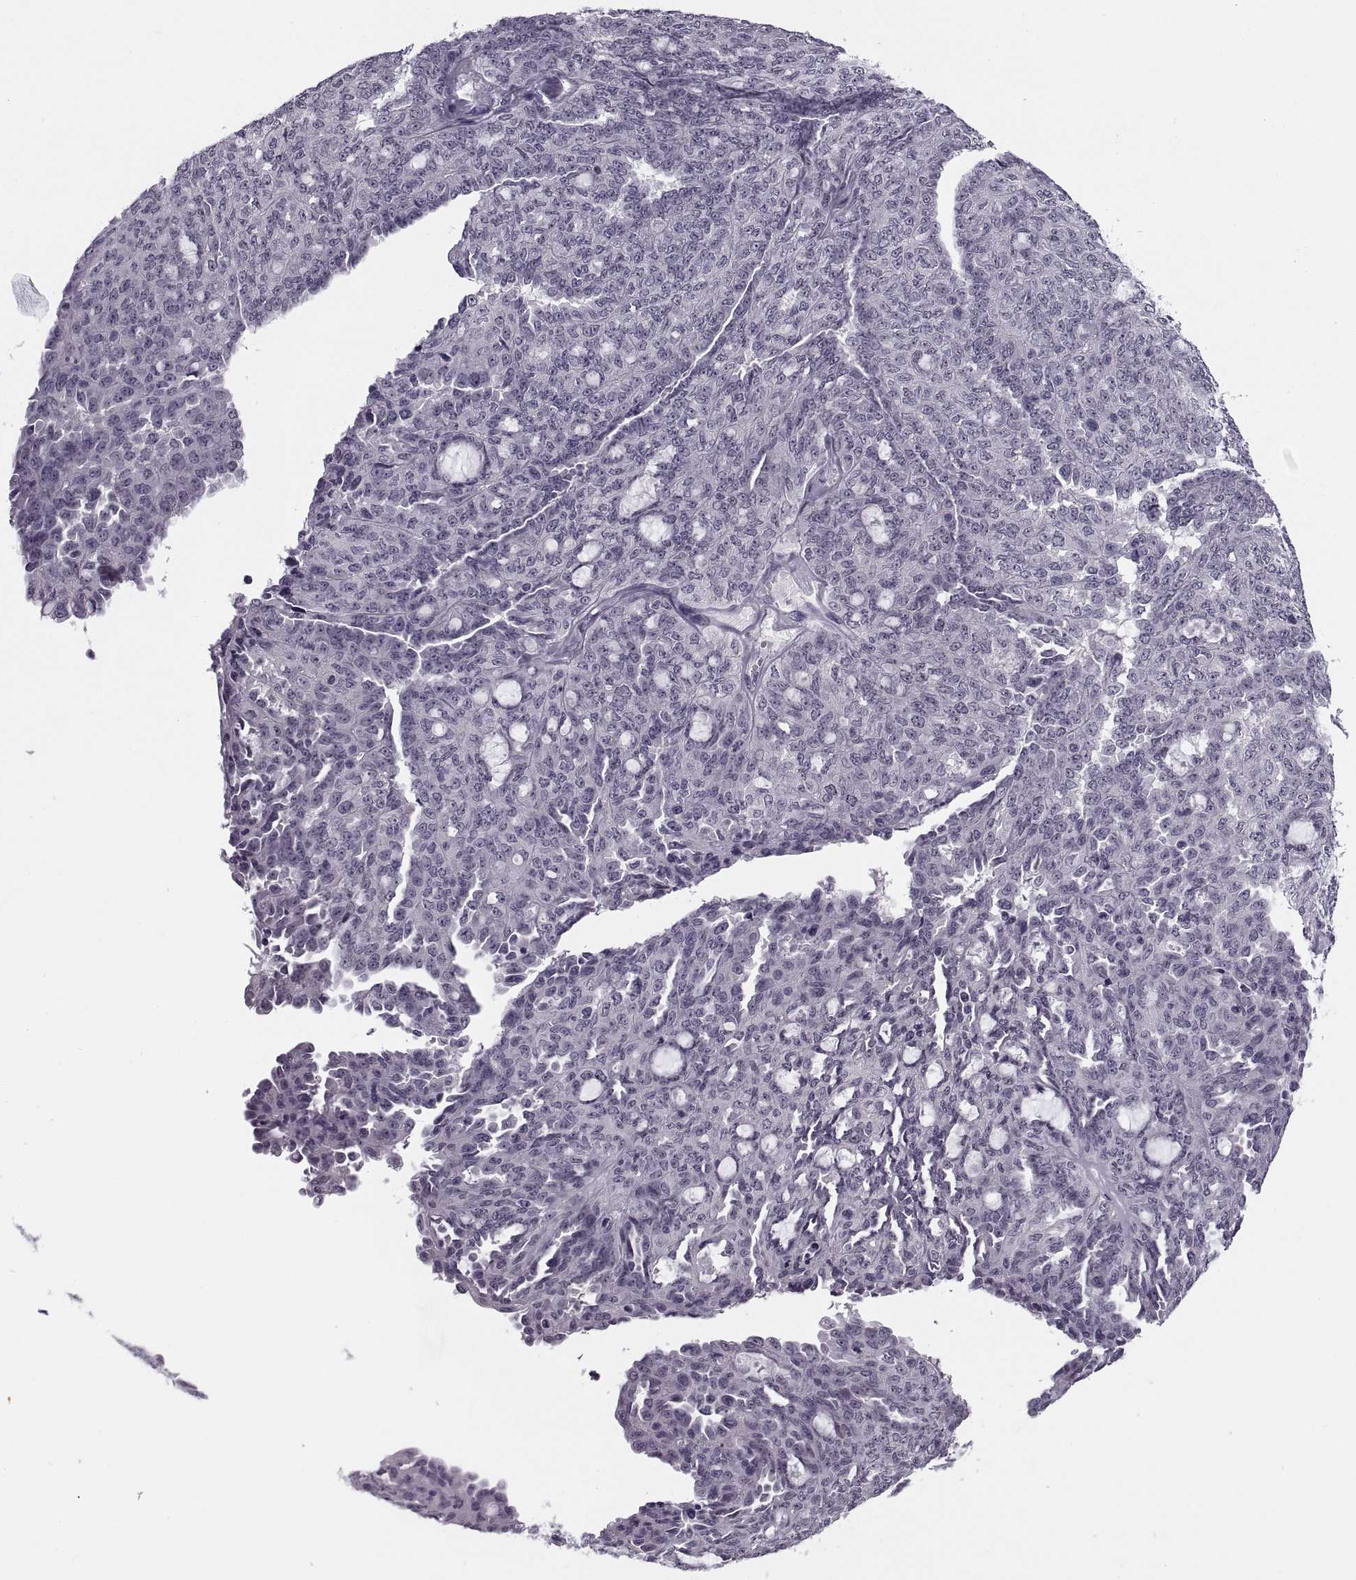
{"staining": {"intensity": "negative", "quantity": "none", "location": "none"}, "tissue": "ovarian cancer", "cell_type": "Tumor cells", "image_type": "cancer", "snomed": [{"axis": "morphology", "description": "Cystadenocarcinoma, serous, NOS"}, {"axis": "topography", "description": "Ovary"}], "caption": "A micrograph of human ovarian cancer is negative for staining in tumor cells.", "gene": "TBC1D3G", "patient": {"sex": "female", "age": 71}}